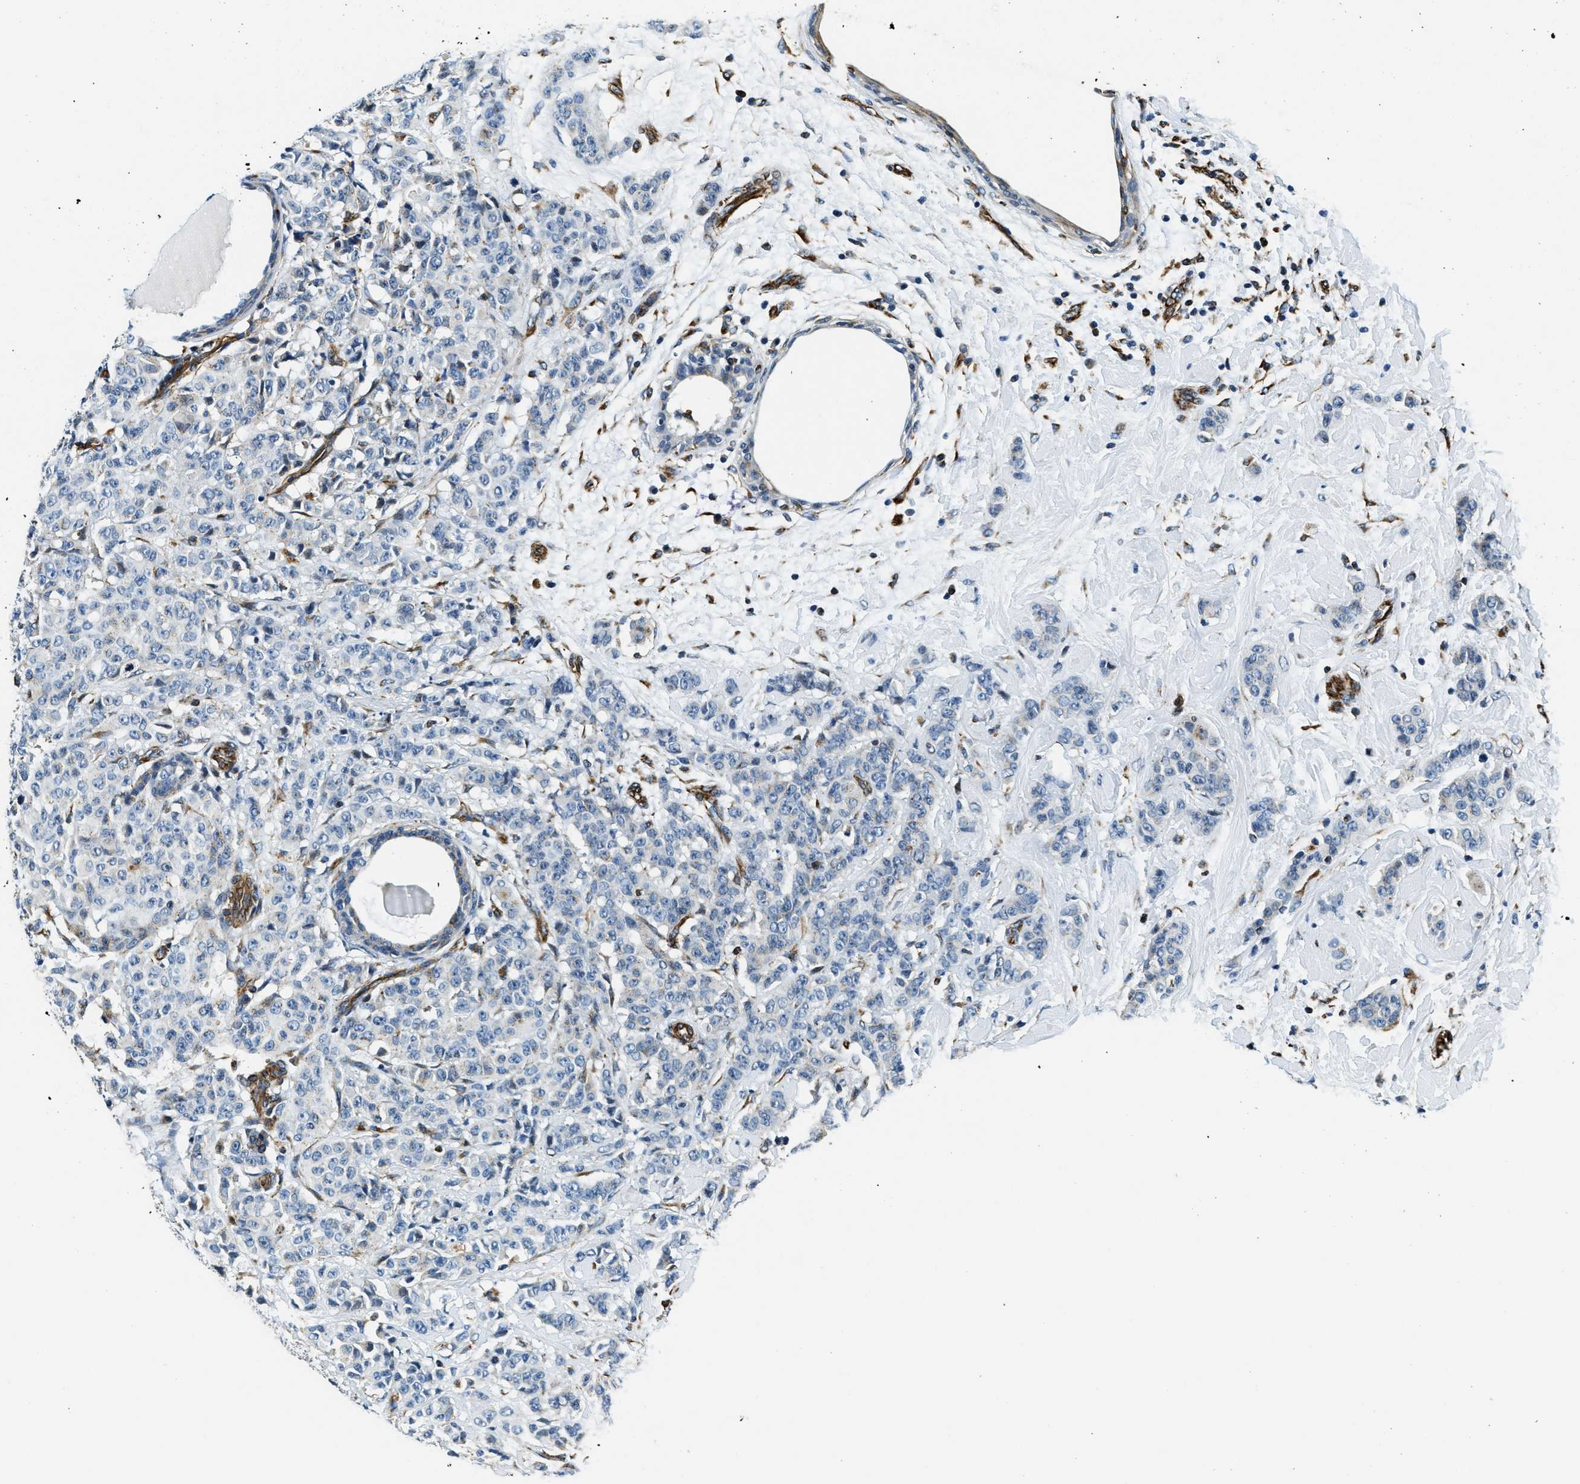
{"staining": {"intensity": "negative", "quantity": "none", "location": "none"}, "tissue": "breast cancer", "cell_type": "Tumor cells", "image_type": "cancer", "snomed": [{"axis": "morphology", "description": "Normal tissue, NOS"}, {"axis": "morphology", "description": "Duct carcinoma"}, {"axis": "topography", "description": "Breast"}], "caption": "Protein analysis of invasive ductal carcinoma (breast) reveals no significant staining in tumor cells.", "gene": "GNS", "patient": {"sex": "female", "age": 40}}